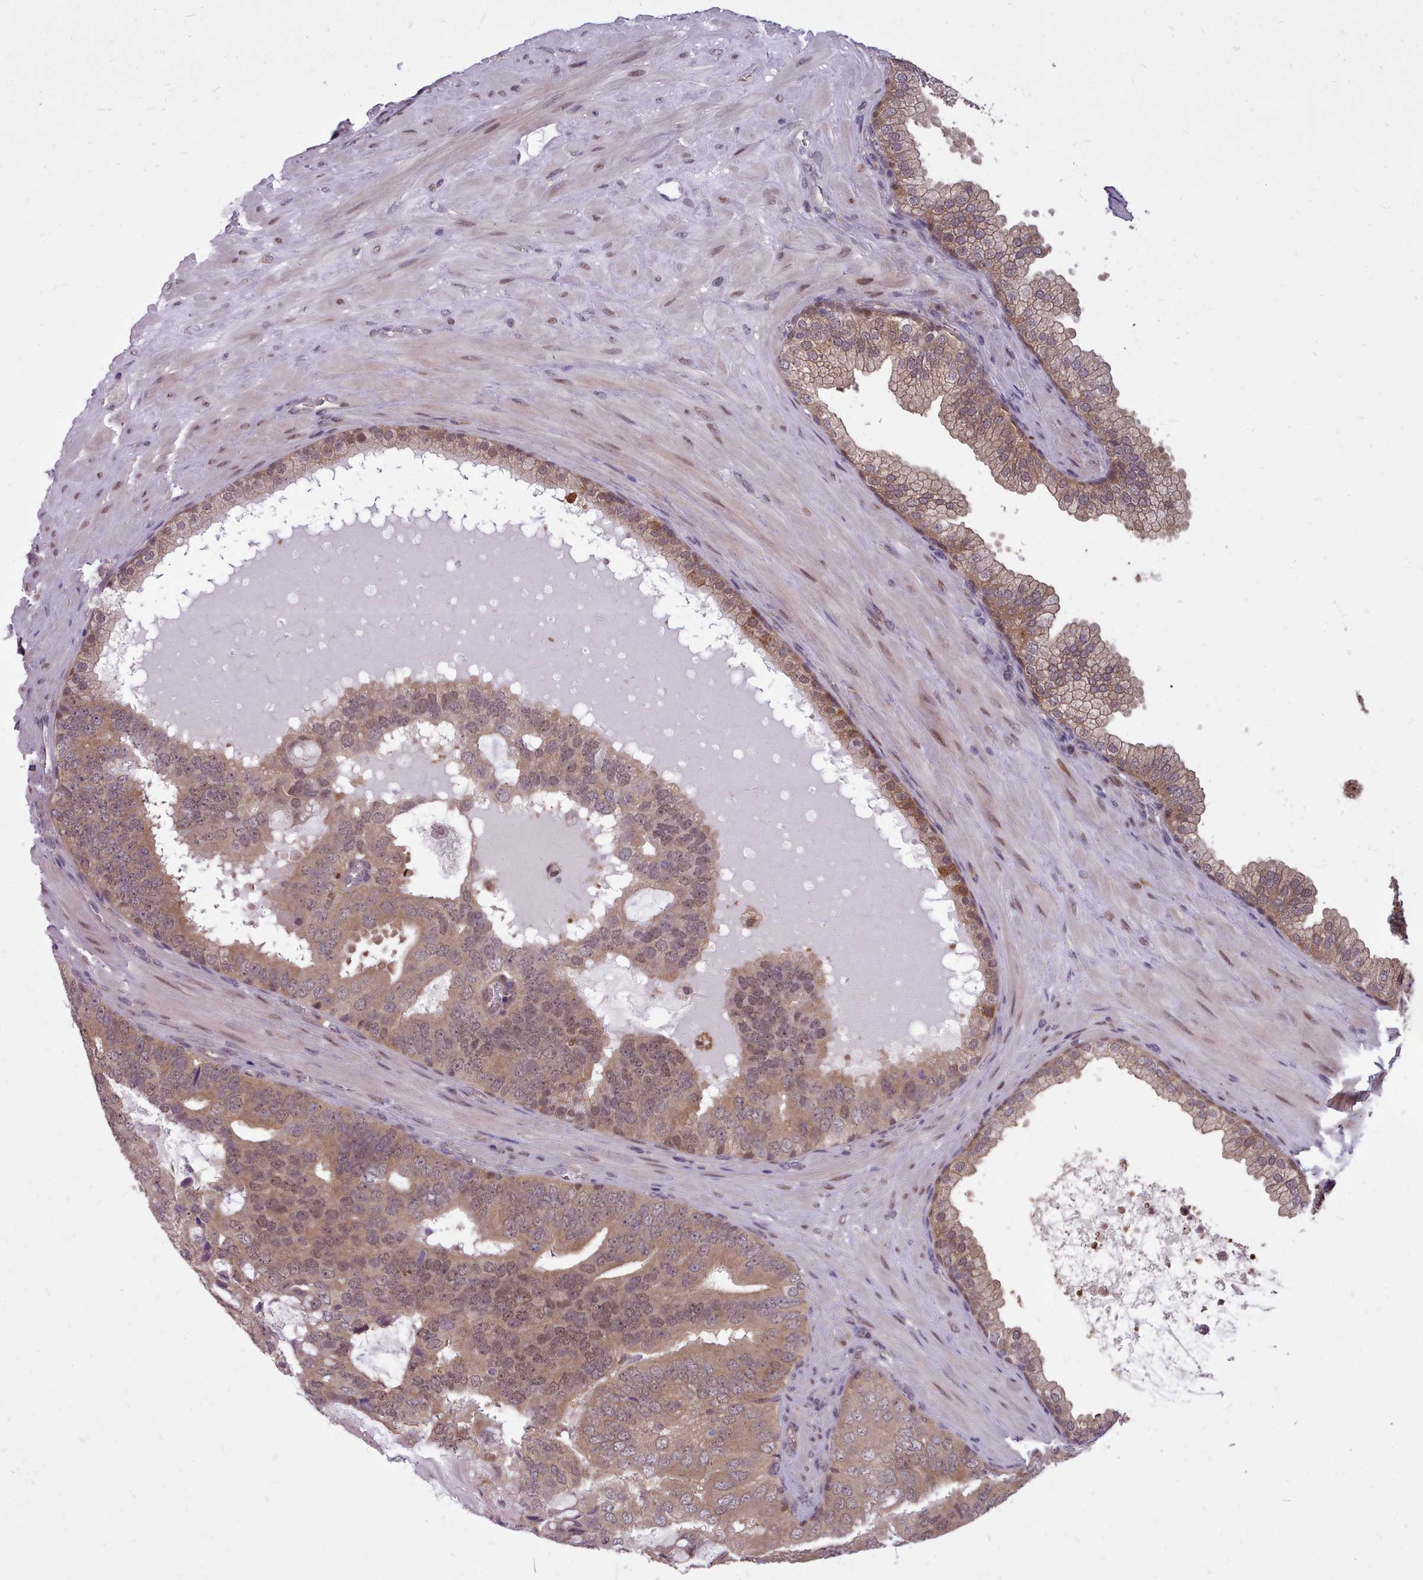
{"staining": {"intensity": "moderate", "quantity": ">75%", "location": "cytoplasmic/membranous,nuclear"}, "tissue": "prostate cancer", "cell_type": "Tumor cells", "image_type": "cancer", "snomed": [{"axis": "morphology", "description": "Adenocarcinoma, High grade"}, {"axis": "topography", "description": "Prostate"}], "caption": "This photomicrograph demonstrates IHC staining of human adenocarcinoma (high-grade) (prostate), with medium moderate cytoplasmic/membranous and nuclear expression in approximately >75% of tumor cells.", "gene": "AHCY", "patient": {"sex": "male", "age": 55}}